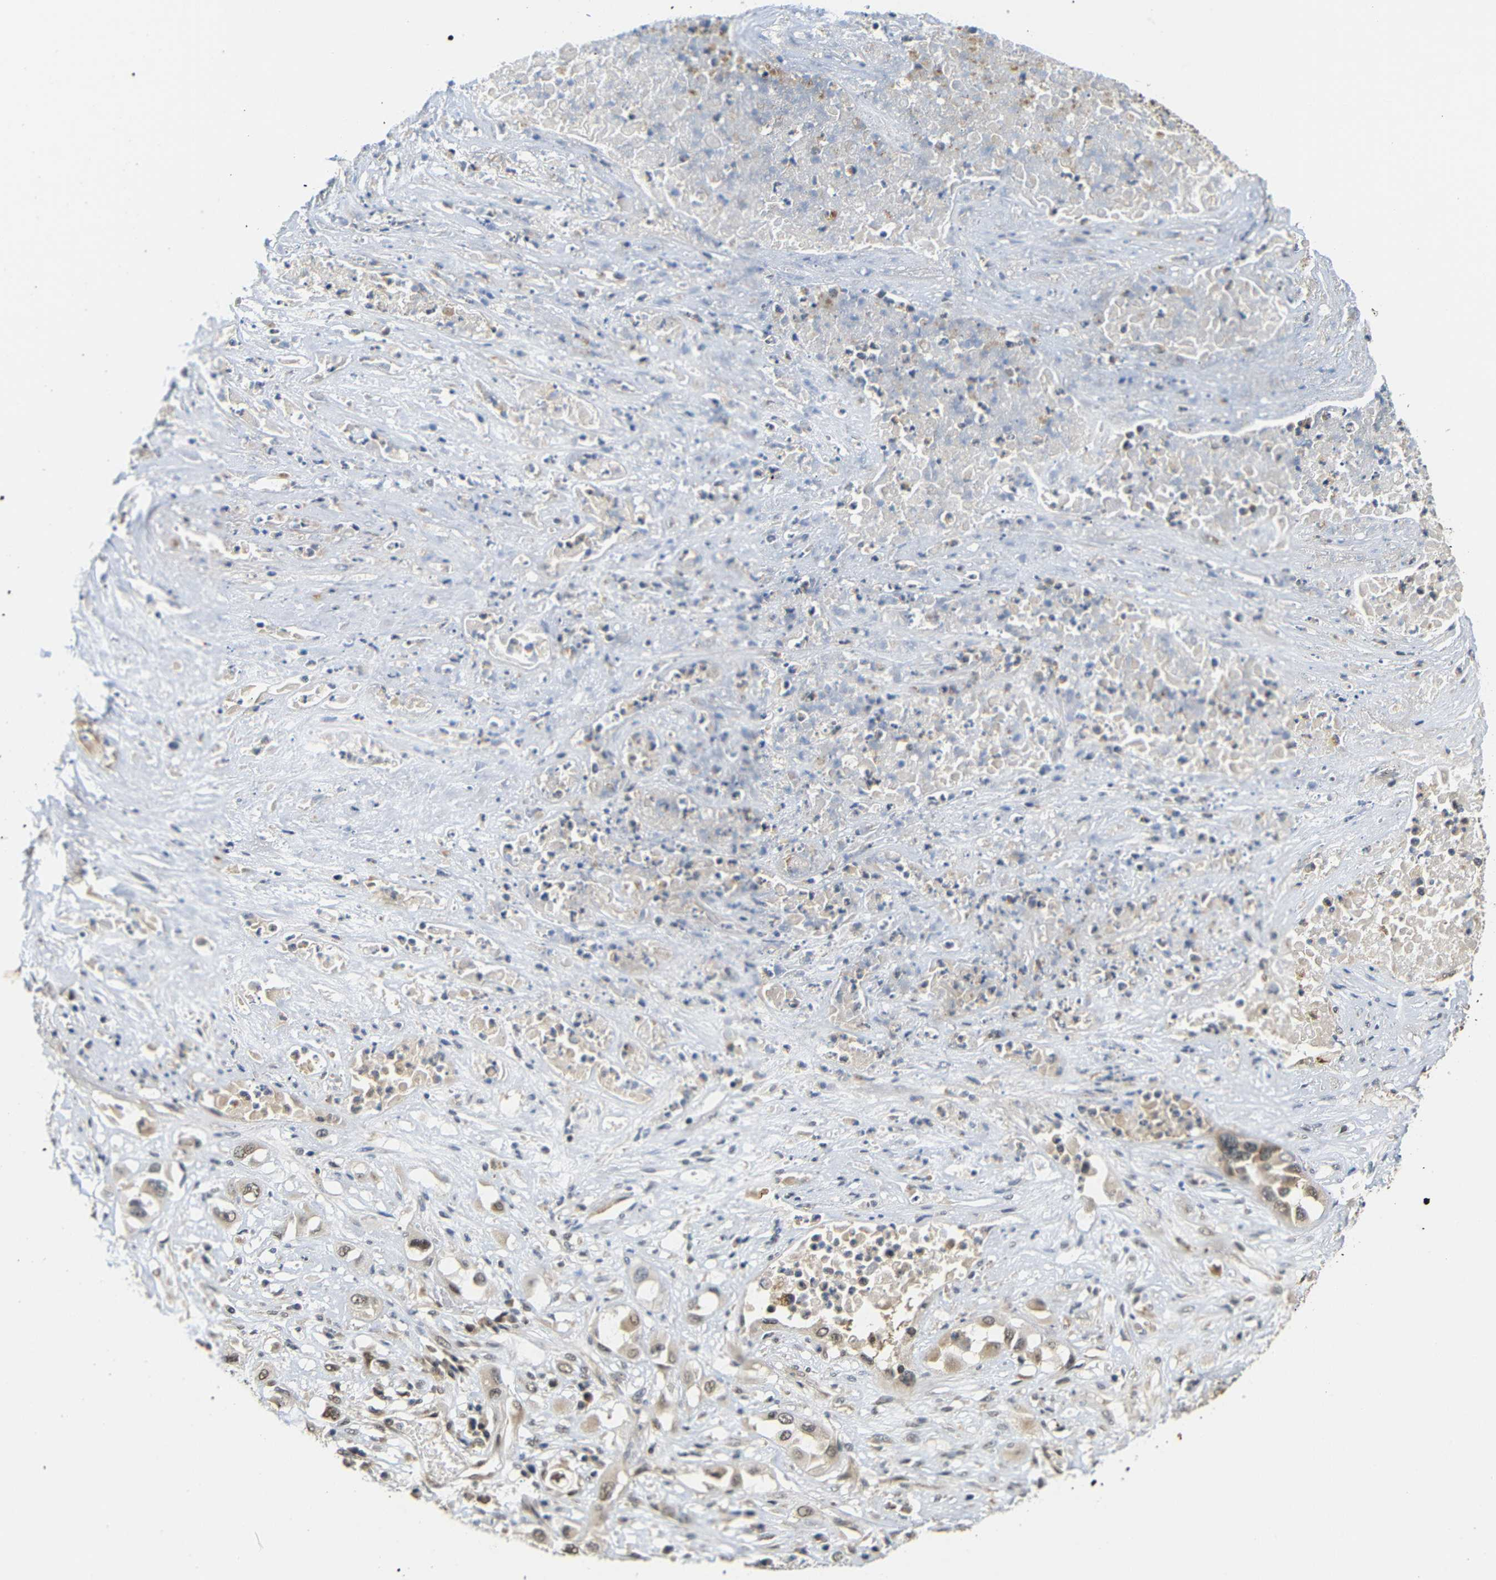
{"staining": {"intensity": "moderate", "quantity": ">75%", "location": "cytoplasmic/membranous,nuclear"}, "tissue": "lung cancer", "cell_type": "Tumor cells", "image_type": "cancer", "snomed": [{"axis": "morphology", "description": "Squamous cell carcinoma, NOS"}, {"axis": "topography", "description": "Lung"}], "caption": "Moderate cytoplasmic/membranous and nuclear protein staining is appreciated in about >75% of tumor cells in lung squamous cell carcinoma. The protein of interest is stained brown, and the nuclei are stained in blue (DAB IHC with brightfield microscopy, high magnification).", "gene": "GJA5", "patient": {"sex": "male", "age": 71}}